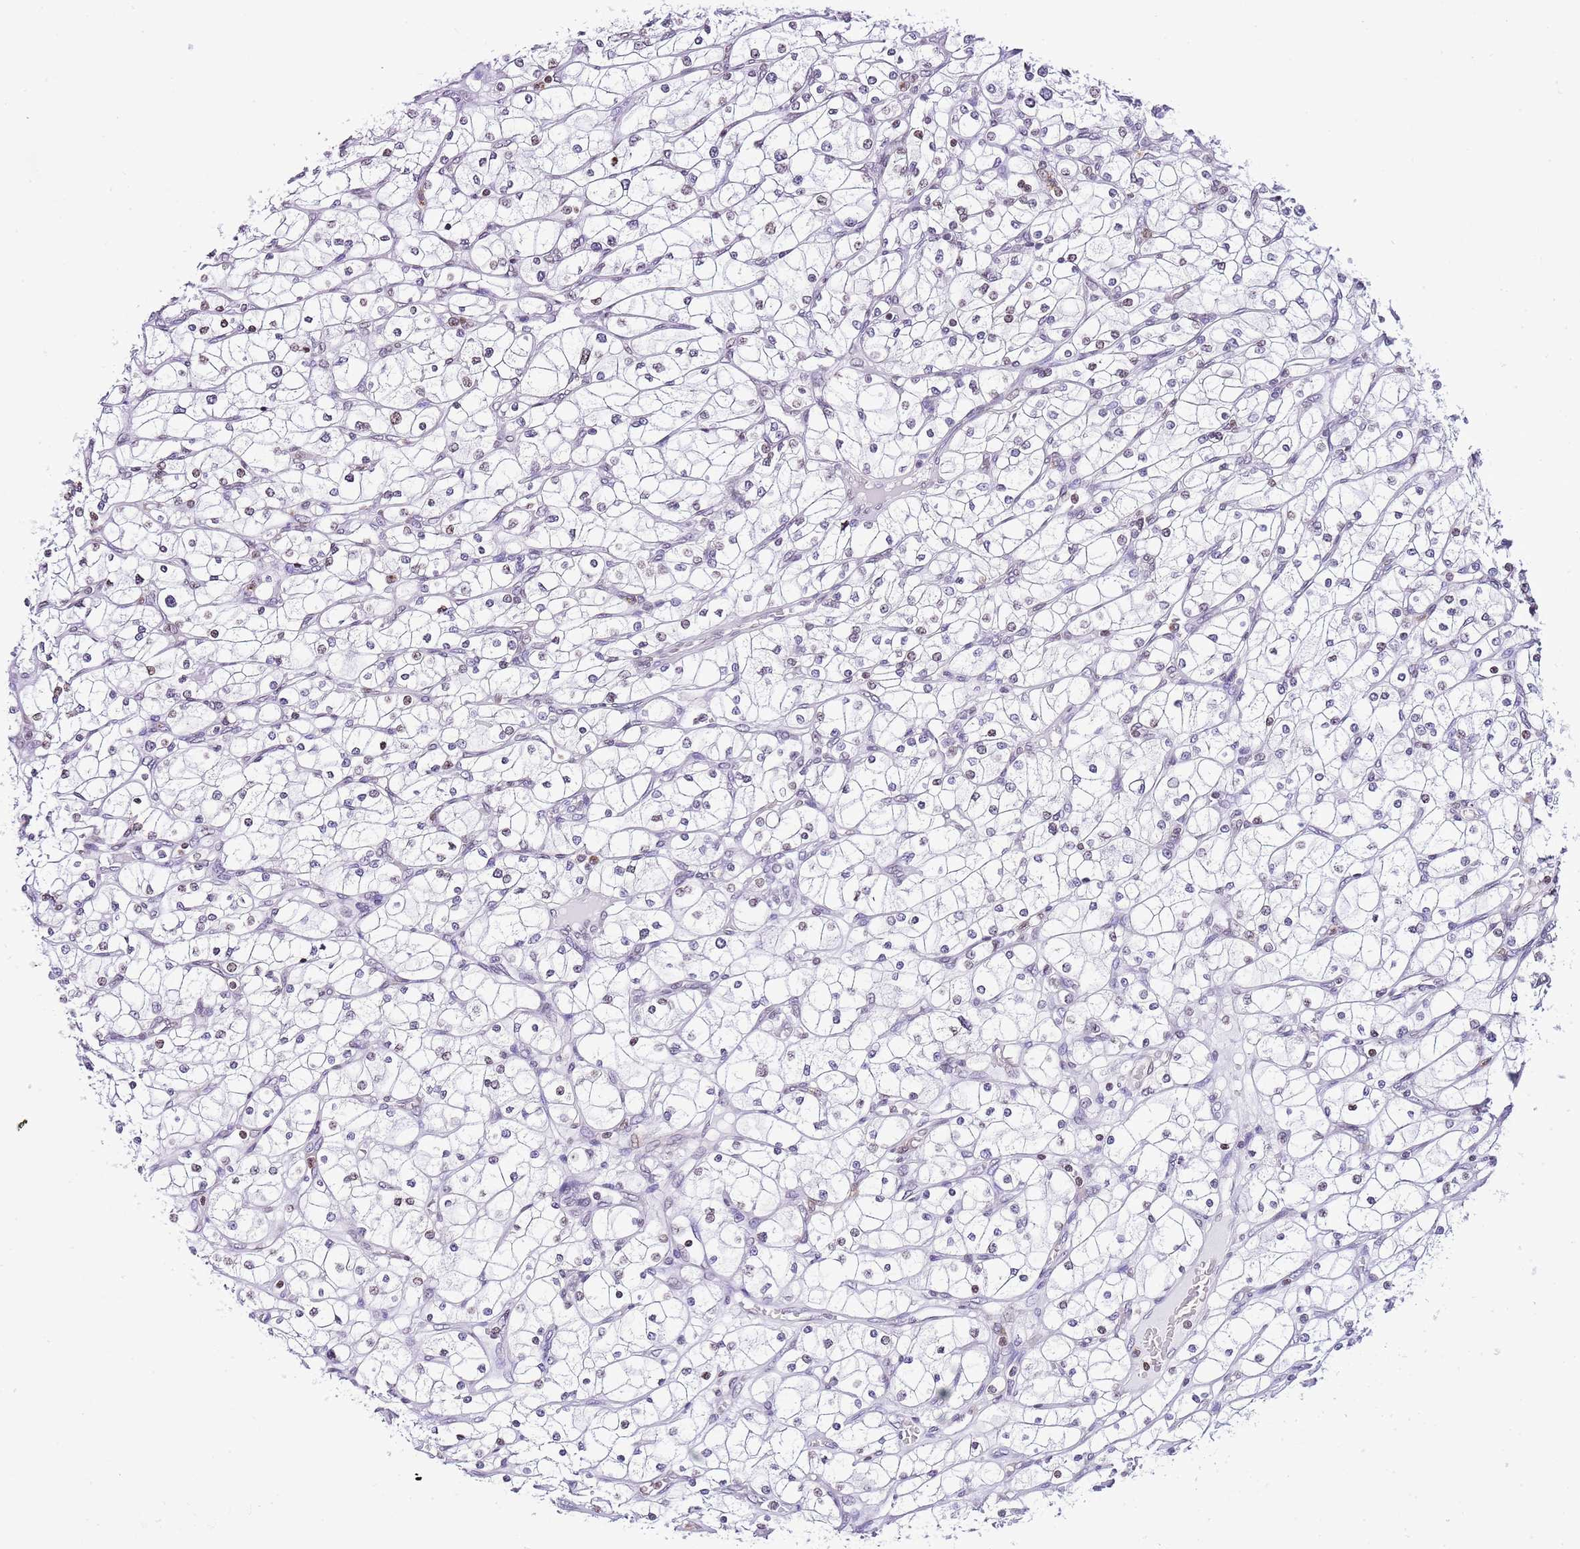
{"staining": {"intensity": "negative", "quantity": "none", "location": "none"}, "tissue": "renal cancer", "cell_type": "Tumor cells", "image_type": "cancer", "snomed": [{"axis": "morphology", "description": "Adenocarcinoma, NOS"}, {"axis": "topography", "description": "Kidney"}], "caption": "Immunohistochemical staining of renal cancer (adenocarcinoma) displays no significant staining in tumor cells.", "gene": "PRR15", "patient": {"sex": "male", "age": 80}}